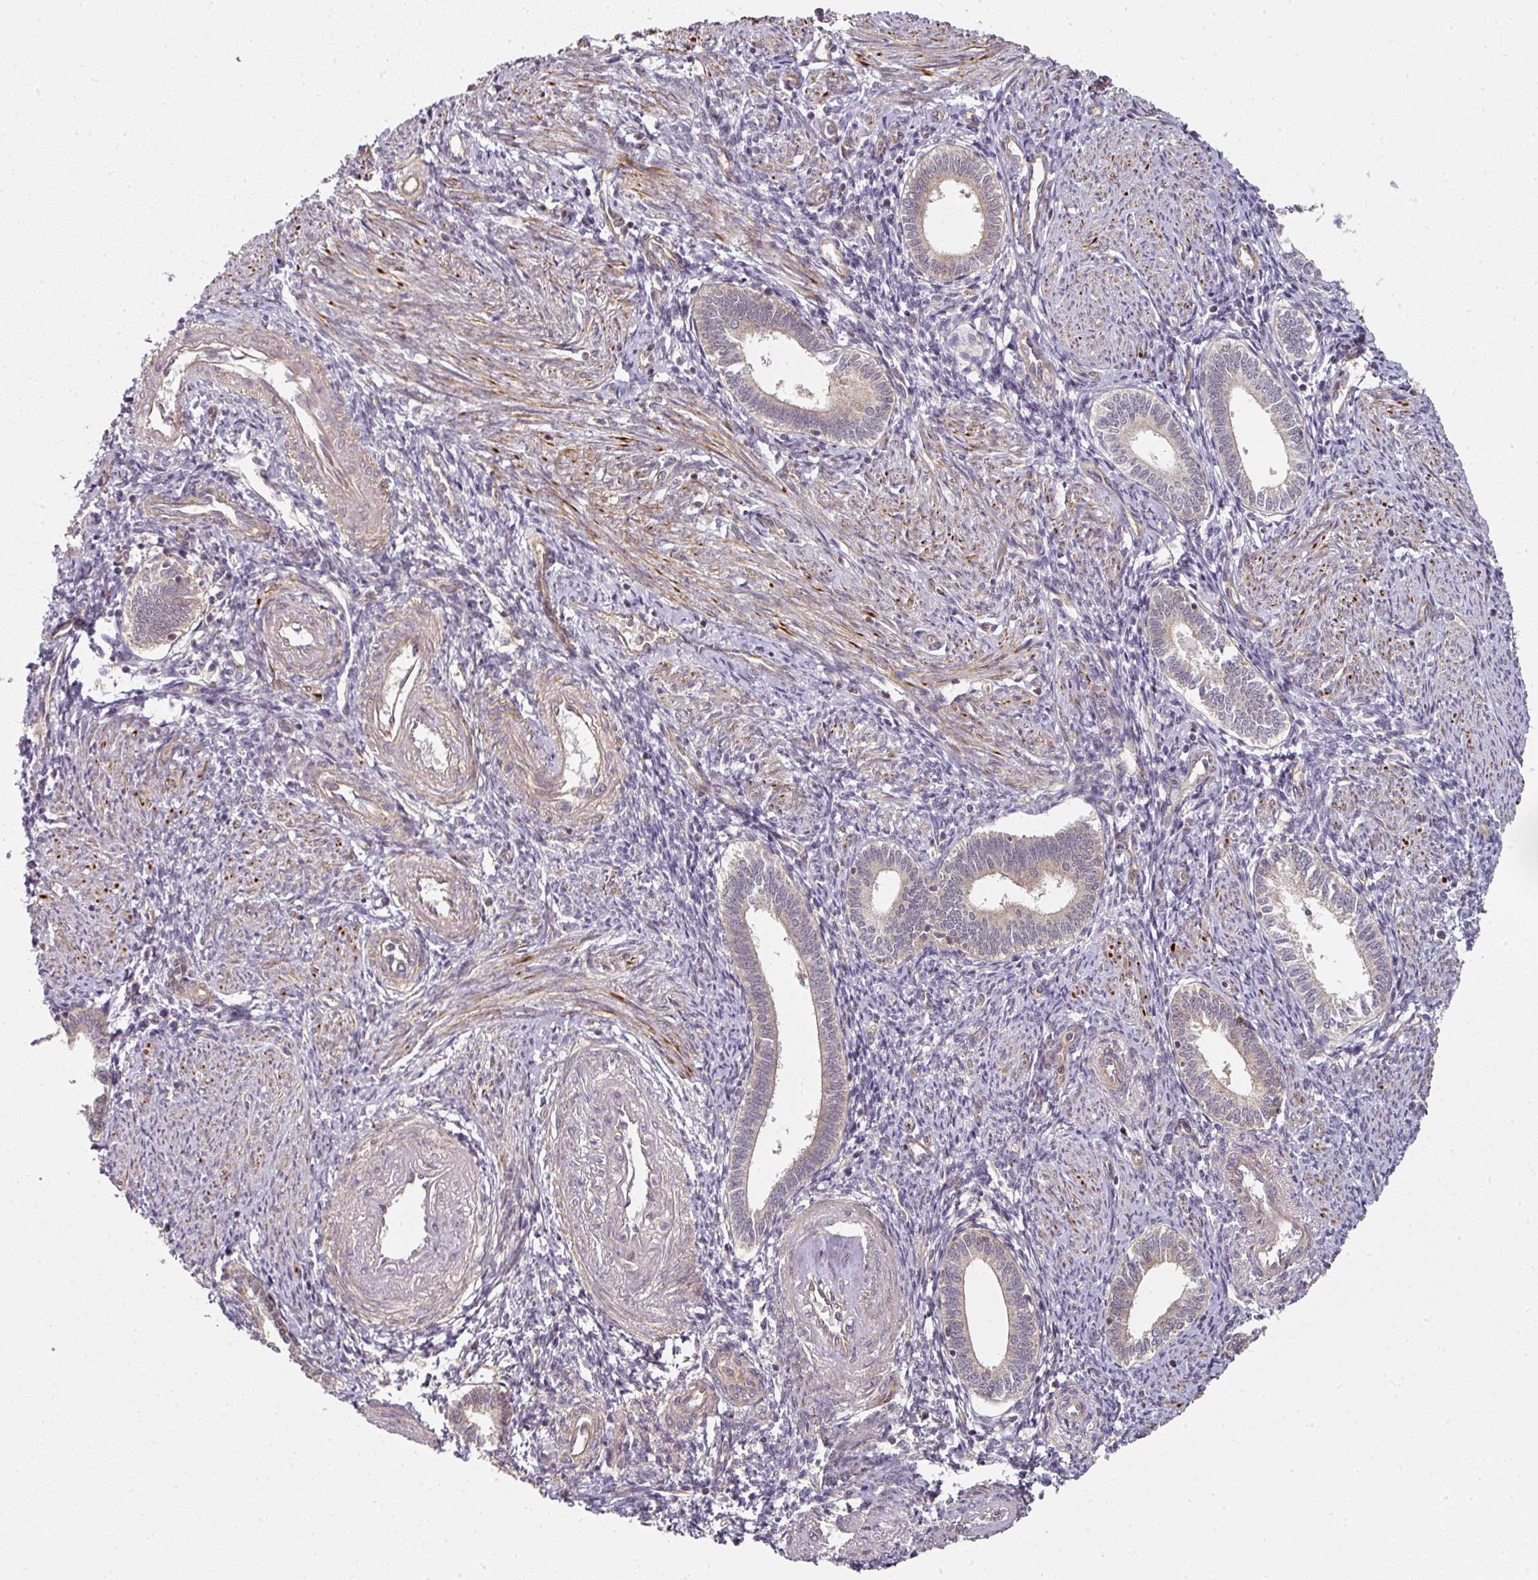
{"staining": {"intensity": "negative", "quantity": "none", "location": "none"}, "tissue": "endometrium", "cell_type": "Cells in endometrial stroma", "image_type": "normal", "snomed": [{"axis": "morphology", "description": "Normal tissue, NOS"}, {"axis": "topography", "description": "Endometrium"}], "caption": "Endometrium was stained to show a protein in brown. There is no significant positivity in cells in endometrial stroma.", "gene": "MAP2K2", "patient": {"sex": "female", "age": 41}}